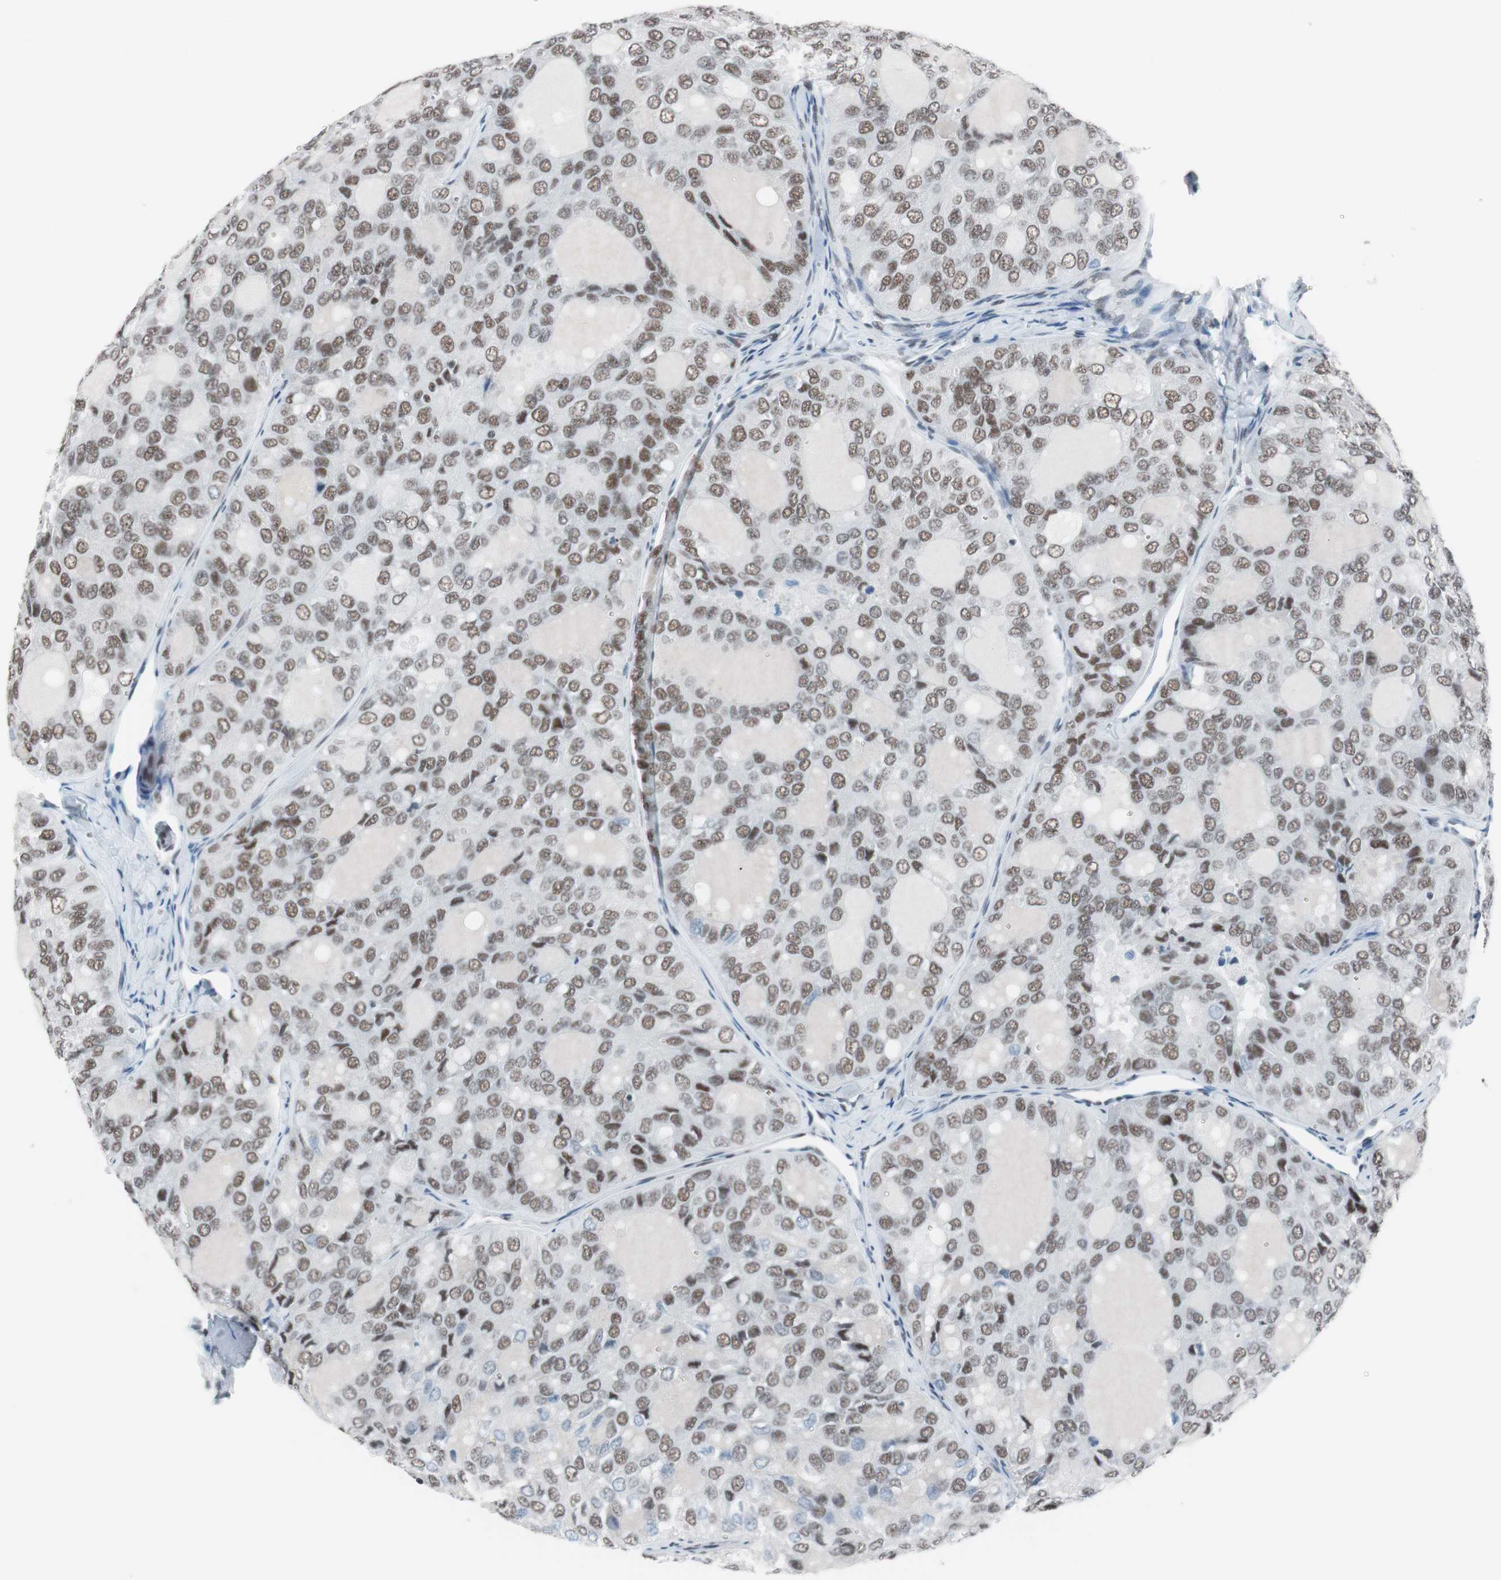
{"staining": {"intensity": "moderate", "quantity": ">75%", "location": "nuclear"}, "tissue": "thyroid cancer", "cell_type": "Tumor cells", "image_type": "cancer", "snomed": [{"axis": "morphology", "description": "Follicular adenoma carcinoma, NOS"}, {"axis": "topography", "description": "Thyroid gland"}], "caption": "Tumor cells reveal medium levels of moderate nuclear staining in approximately >75% of cells in human thyroid cancer (follicular adenoma carcinoma).", "gene": "ARID1A", "patient": {"sex": "male", "age": 75}}